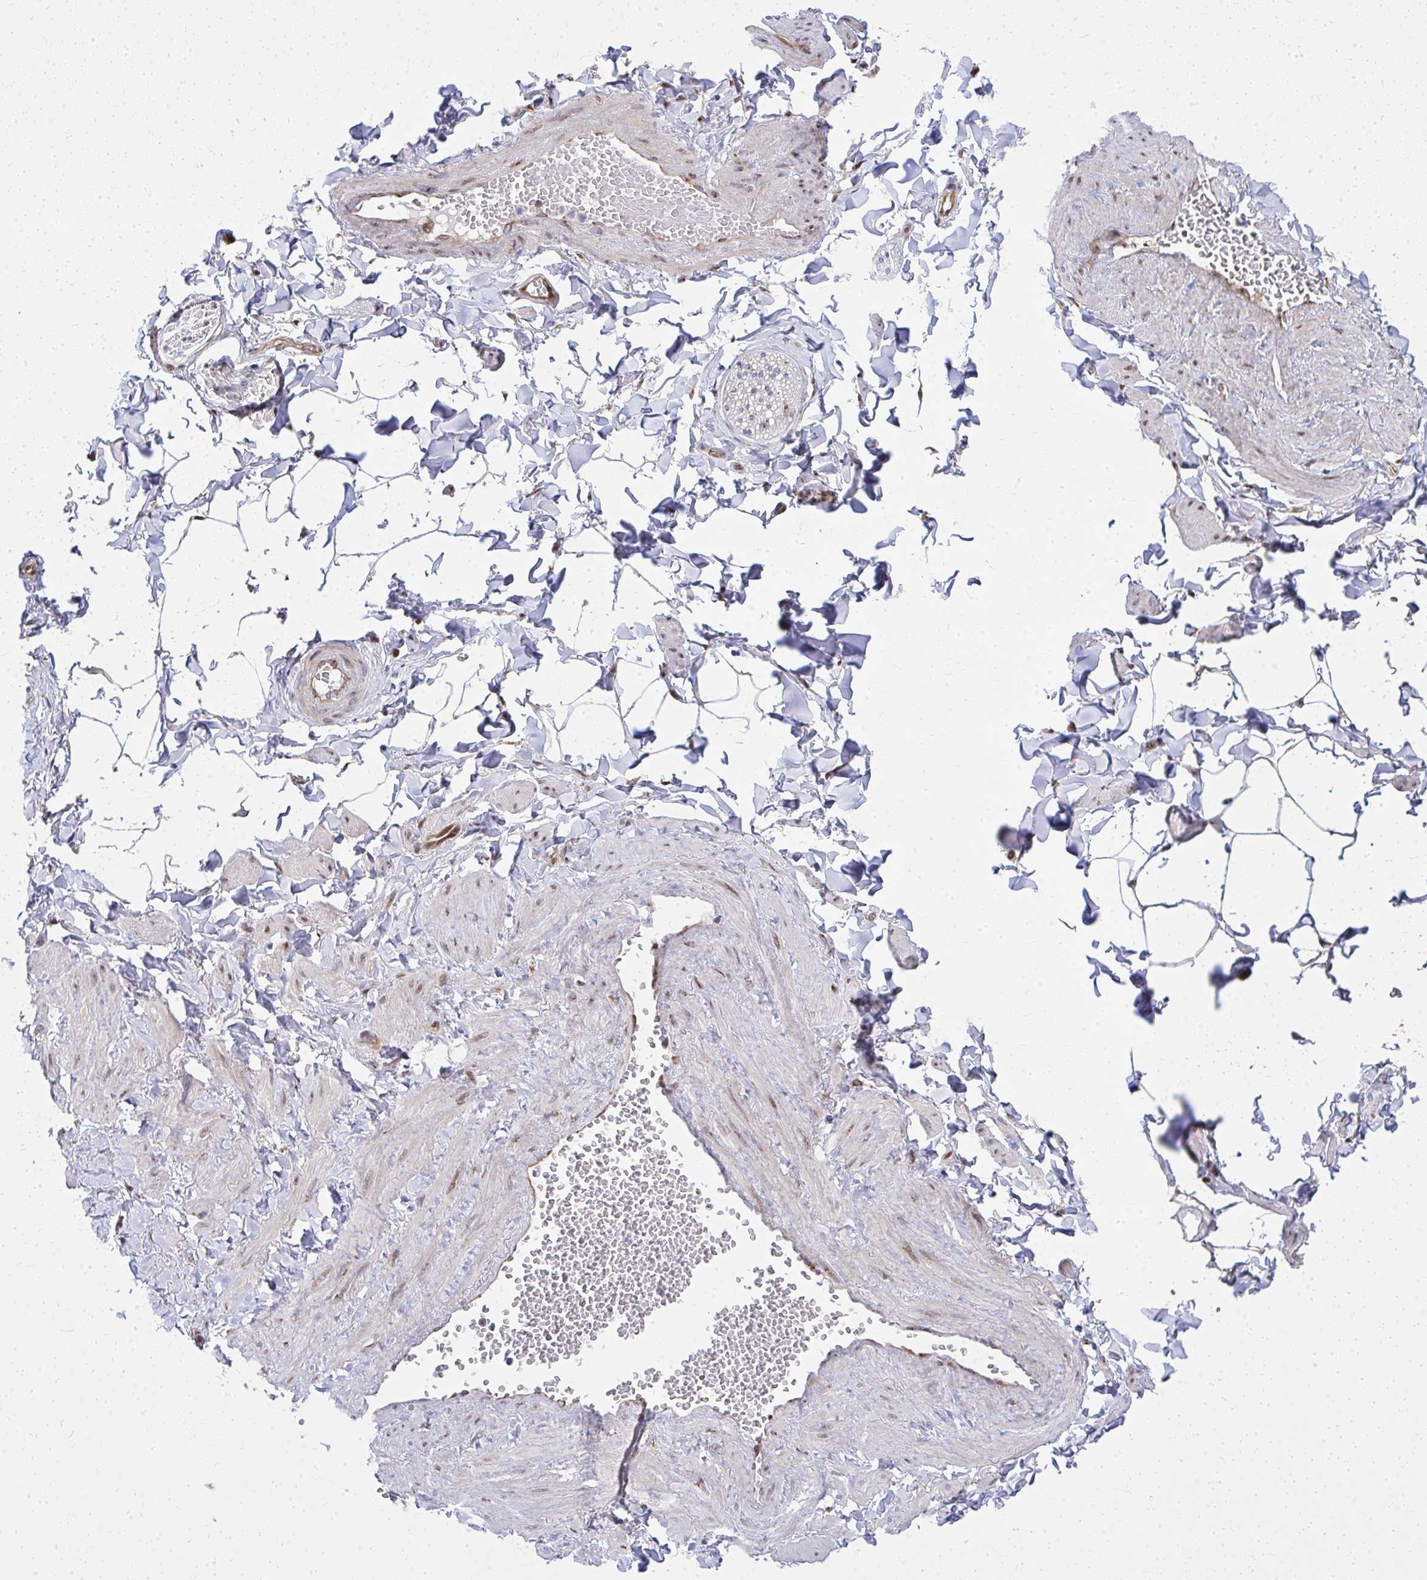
{"staining": {"intensity": "negative", "quantity": "none", "location": "none"}, "tissue": "adipose tissue", "cell_type": "Adipocytes", "image_type": "normal", "snomed": [{"axis": "morphology", "description": "Normal tissue, NOS"}, {"axis": "topography", "description": "Epididymis"}, {"axis": "topography", "description": "Peripheral nerve tissue"}], "caption": "Photomicrograph shows no significant protein staining in adipocytes of normal adipose tissue.", "gene": "PIGY", "patient": {"sex": "male", "age": 32}}